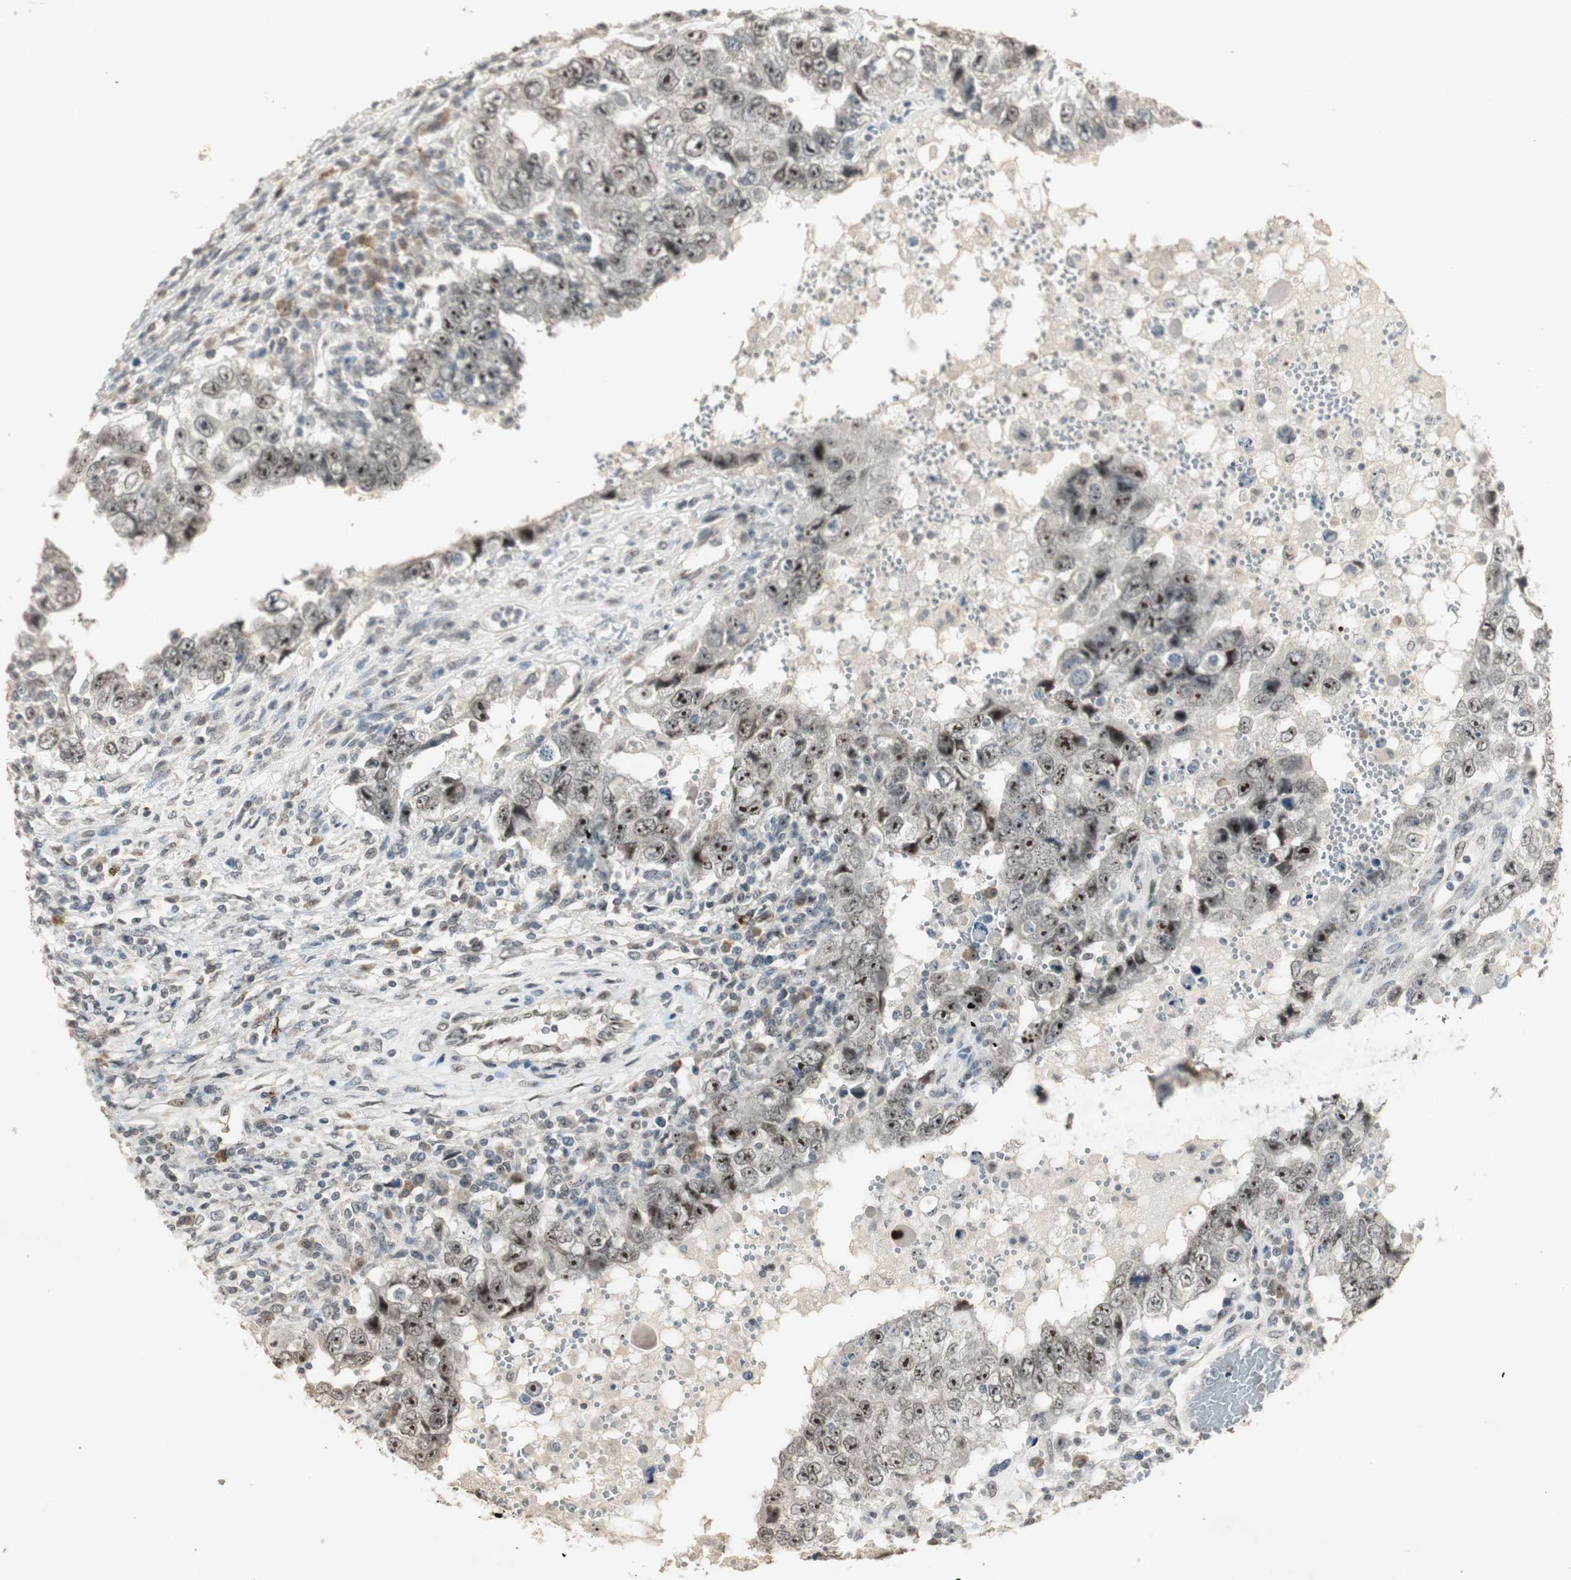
{"staining": {"intensity": "moderate", "quantity": ">75%", "location": "nuclear"}, "tissue": "testis cancer", "cell_type": "Tumor cells", "image_type": "cancer", "snomed": [{"axis": "morphology", "description": "Carcinoma, Embryonal, NOS"}, {"axis": "topography", "description": "Testis"}], "caption": "Protein analysis of embryonal carcinoma (testis) tissue reveals moderate nuclear staining in about >75% of tumor cells. The protein of interest is stained brown, and the nuclei are stained in blue (DAB (3,3'-diaminobenzidine) IHC with brightfield microscopy, high magnification).", "gene": "ETV4", "patient": {"sex": "male", "age": 26}}